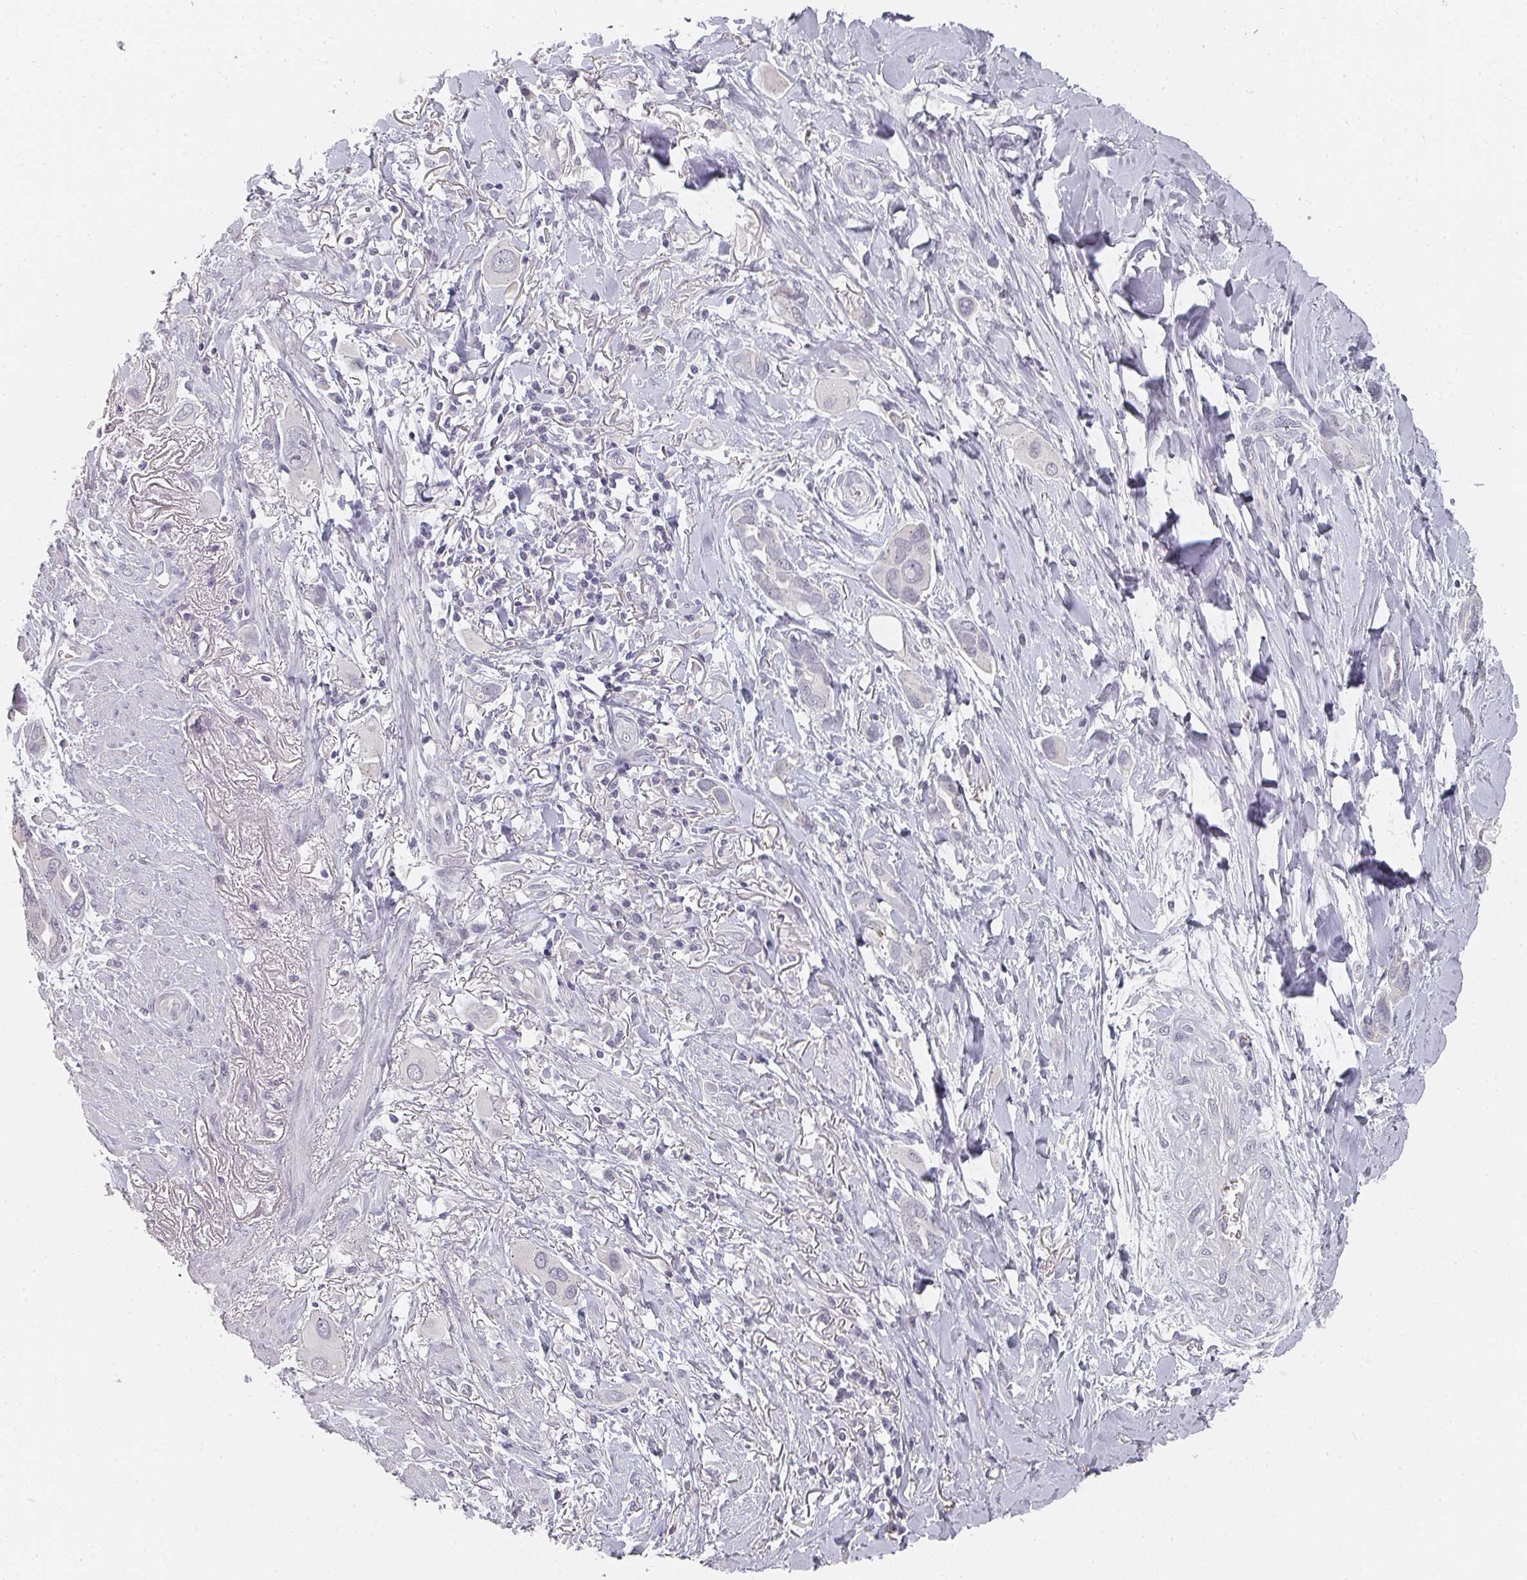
{"staining": {"intensity": "negative", "quantity": "none", "location": "none"}, "tissue": "lung cancer", "cell_type": "Tumor cells", "image_type": "cancer", "snomed": [{"axis": "morphology", "description": "Adenocarcinoma, NOS"}, {"axis": "topography", "description": "Lung"}], "caption": "Lung cancer (adenocarcinoma) stained for a protein using IHC exhibits no expression tumor cells.", "gene": "SHISA2", "patient": {"sex": "male", "age": 76}}